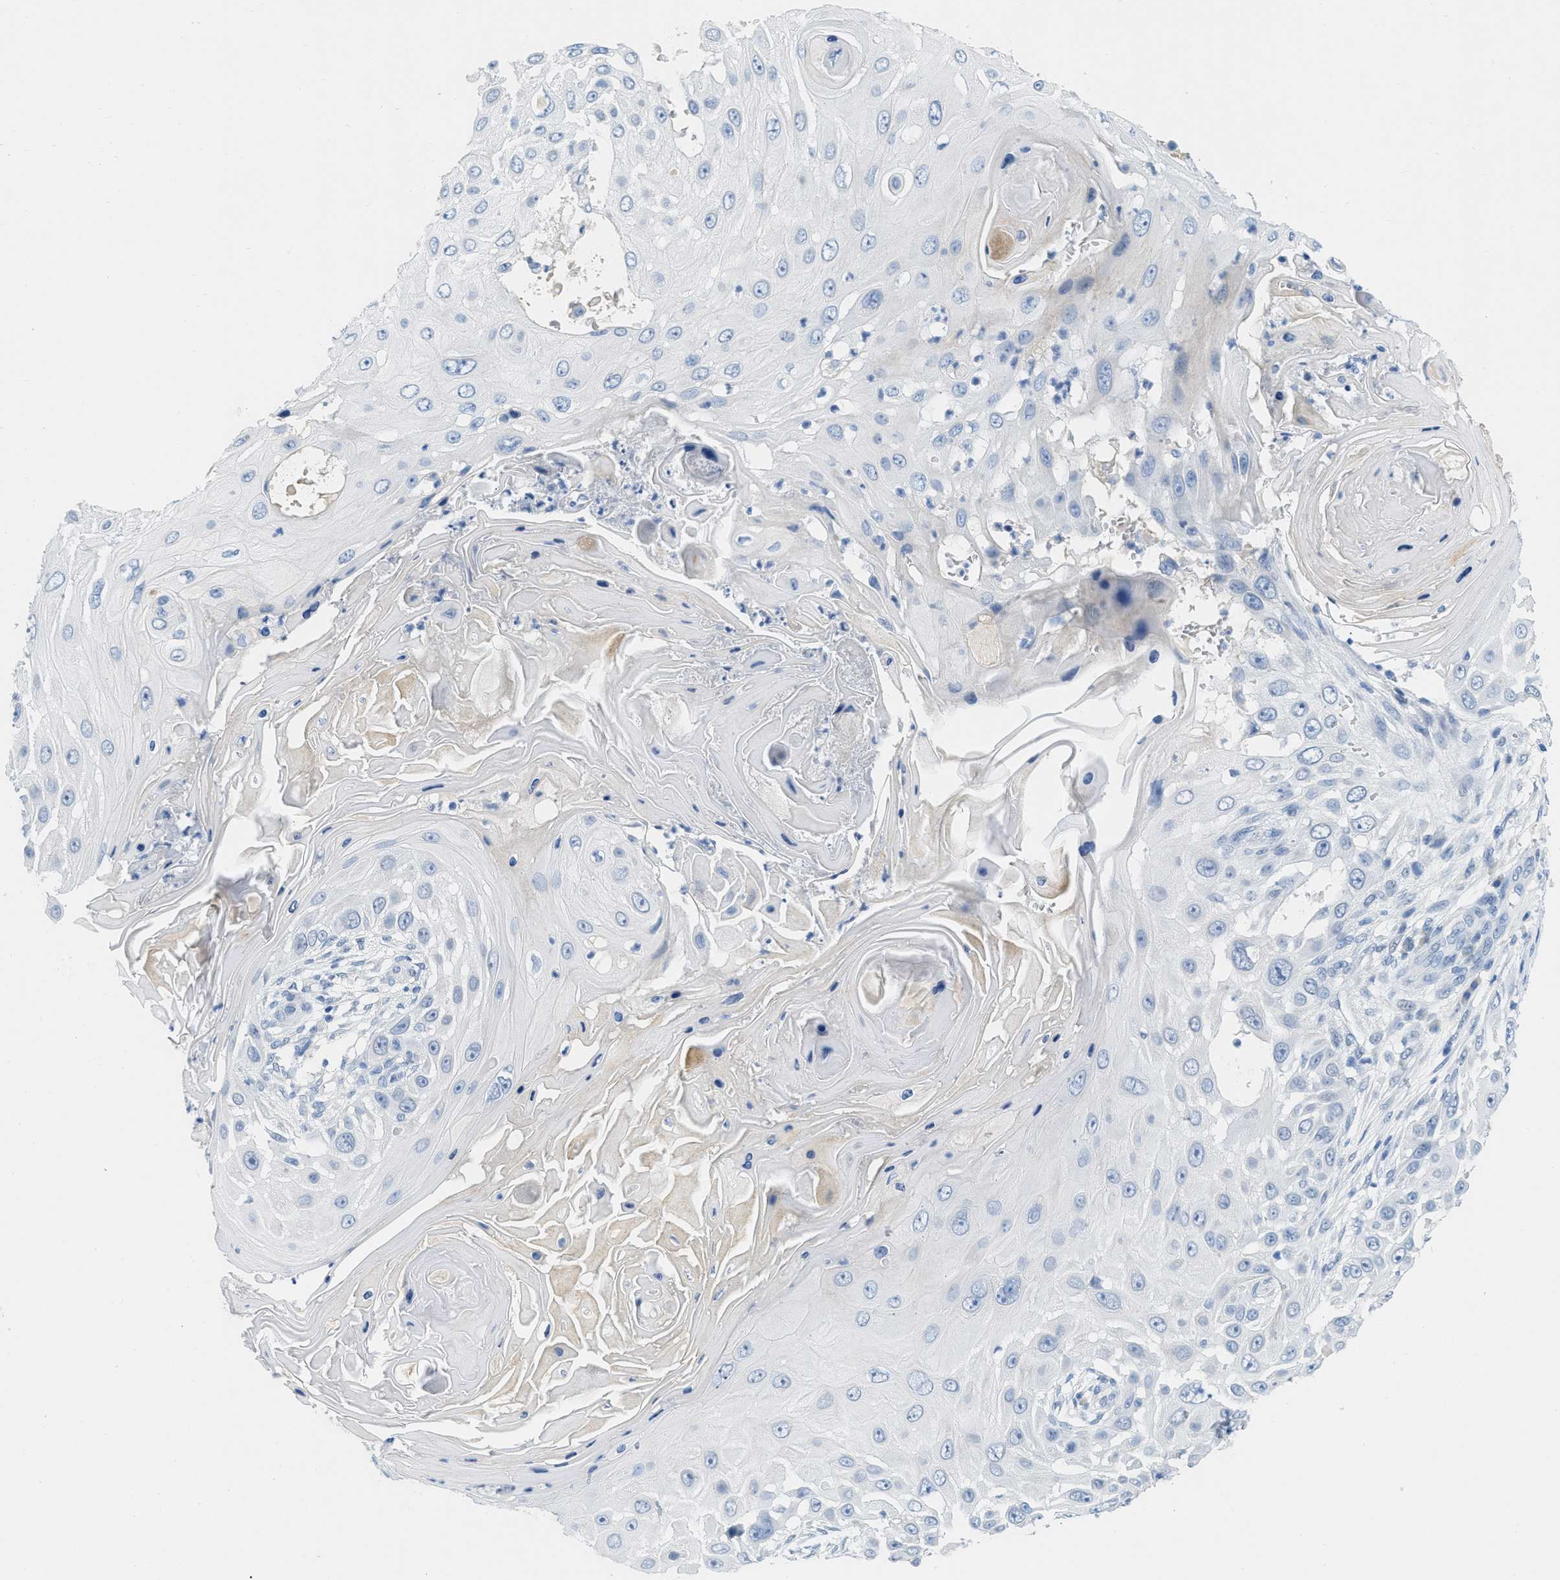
{"staining": {"intensity": "negative", "quantity": "none", "location": "none"}, "tissue": "skin cancer", "cell_type": "Tumor cells", "image_type": "cancer", "snomed": [{"axis": "morphology", "description": "Squamous cell carcinoma, NOS"}, {"axis": "topography", "description": "Skin"}], "caption": "Immunohistochemical staining of human squamous cell carcinoma (skin) shows no significant staining in tumor cells.", "gene": "HSF2", "patient": {"sex": "female", "age": 44}}